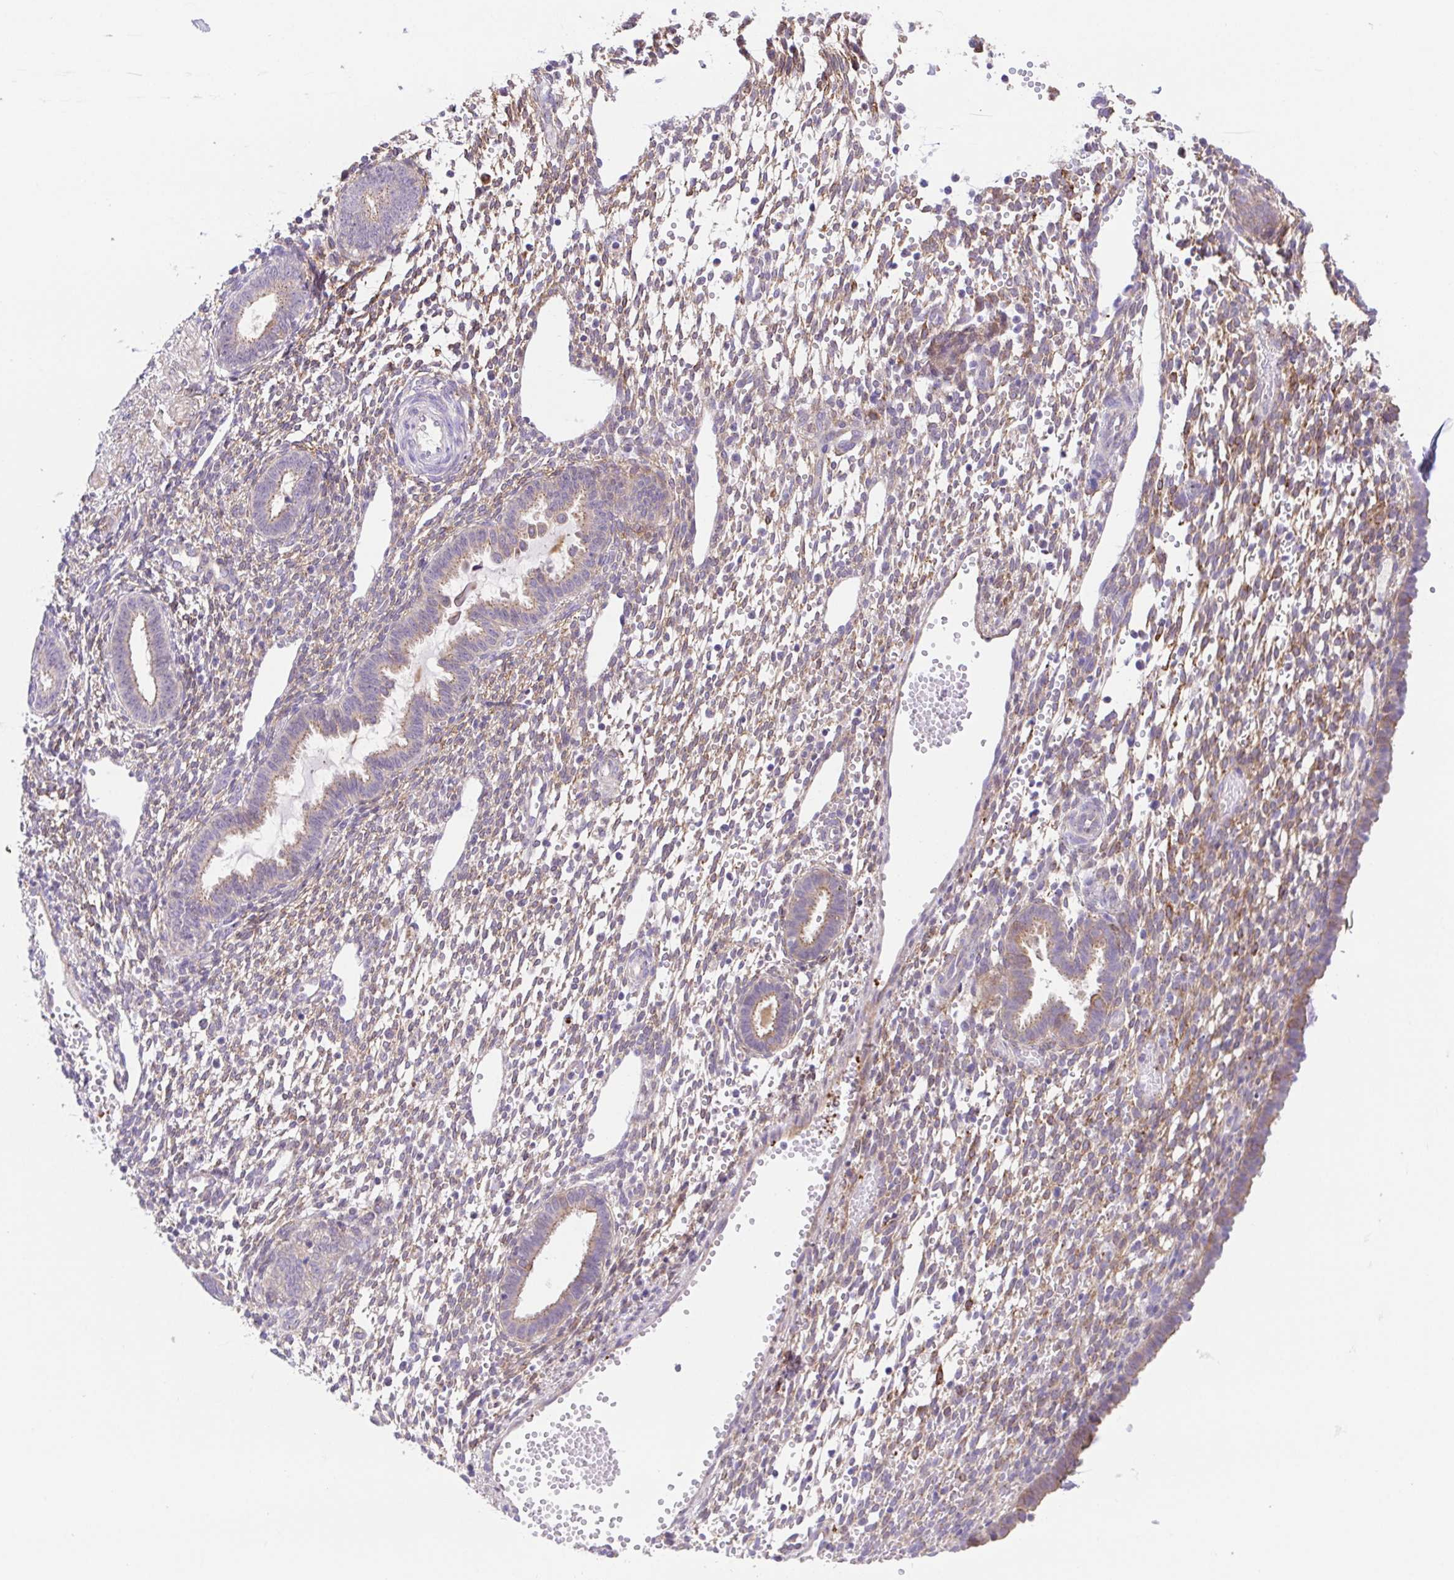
{"staining": {"intensity": "weak", "quantity": "25%-75%", "location": "cytoplasmic/membranous"}, "tissue": "endometrium", "cell_type": "Cells in endometrial stroma", "image_type": "normal", "snomed": [{"axis": "morphology", "description": "Normal tissue, NOS"}, {"axis": "topography", "description": "Endometrium"}], "caption": "Human endometrium stained with a brown dye demonstrates weak cytoplasmic/membranous positive expression in approximately 25%-75% of cells in endometrial stroma.", "gene": "SLC13A1", "patient": {"sex": "female", "age": 36}}